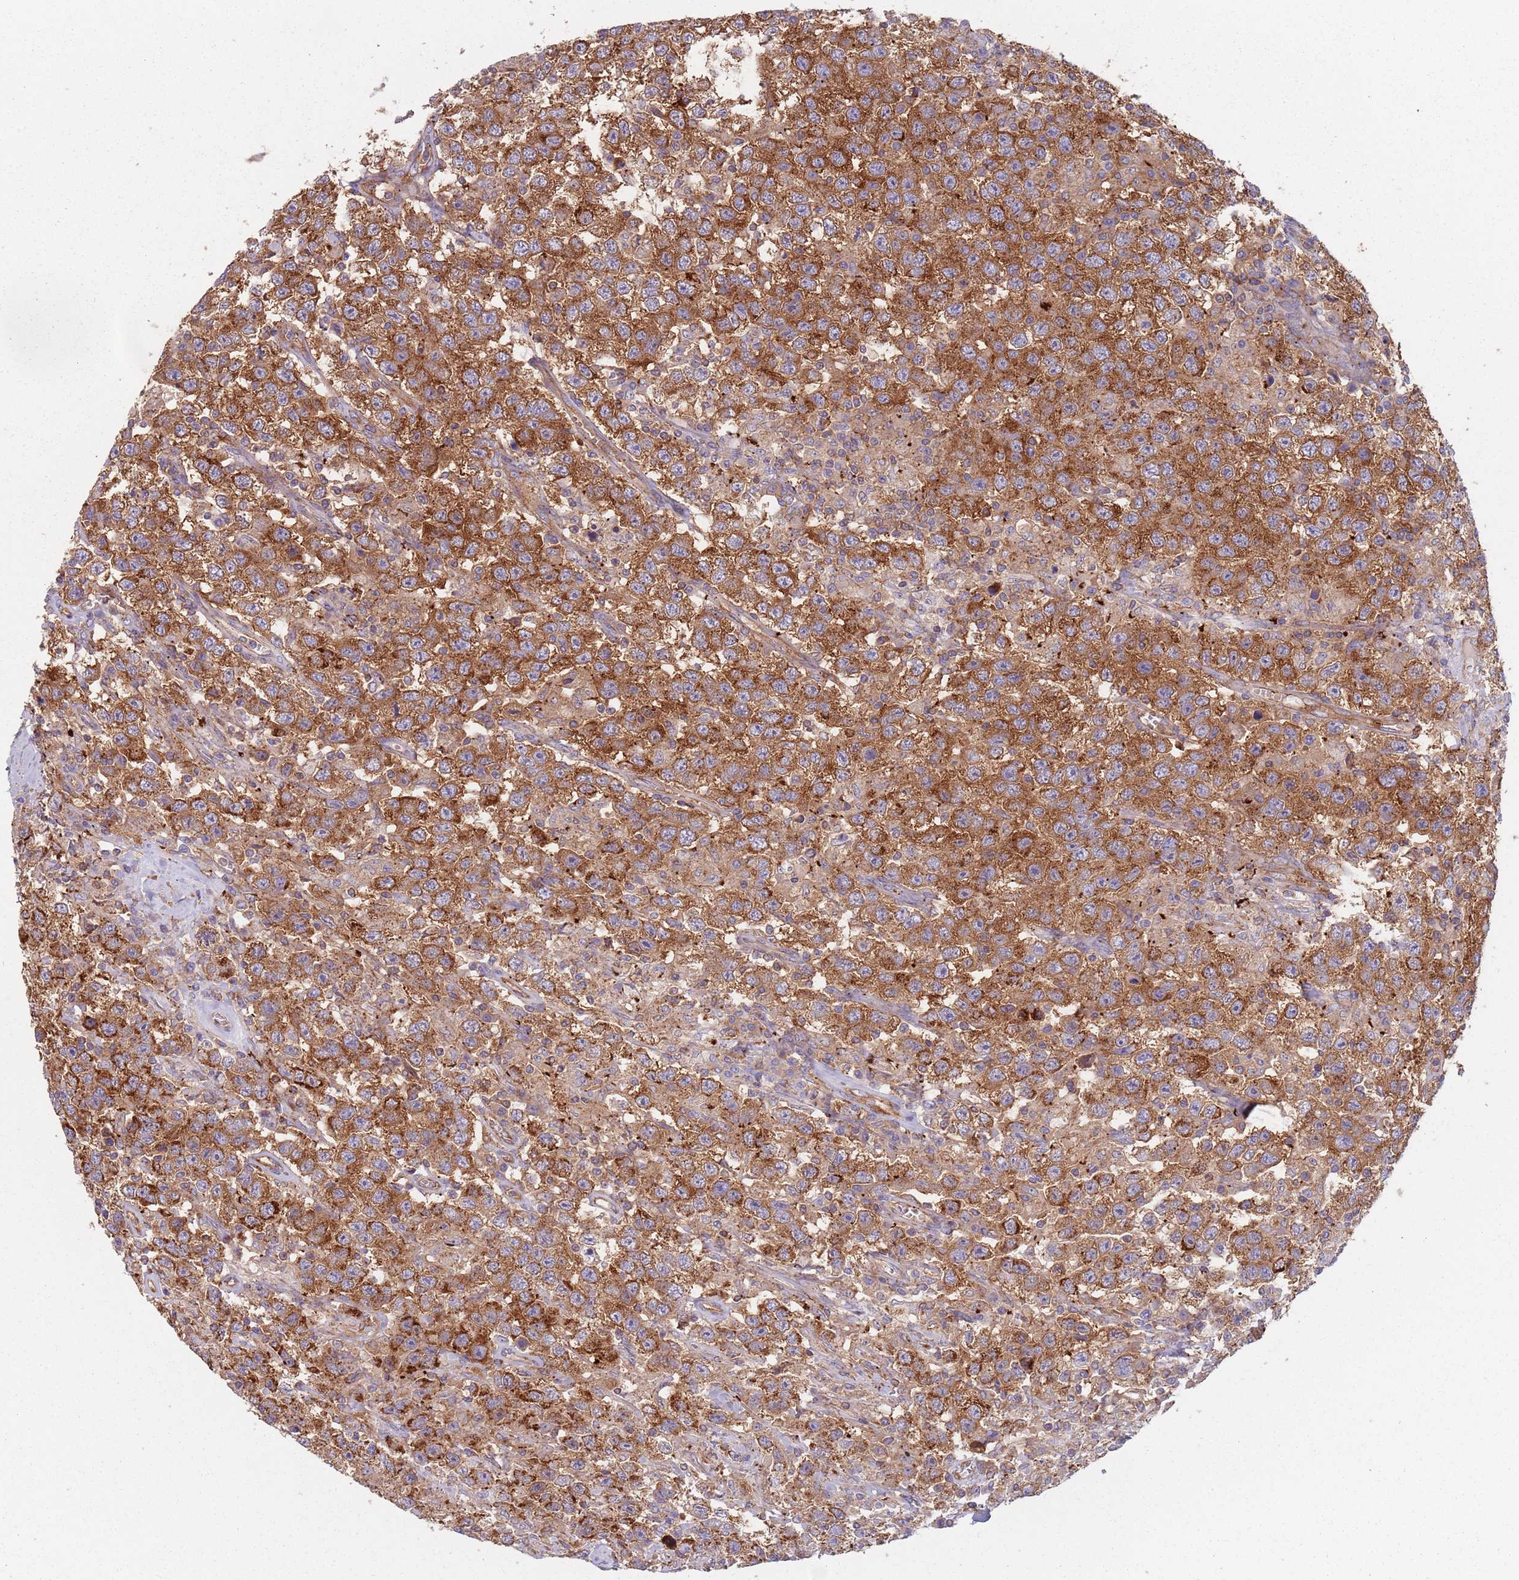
{"staining": {"intensity": "strong", "quantity": ">75%", "location": "cytoplasmic/membranous"}, "tissue": "testis cancer", "cell_type": "Tumor cells", "image_type": "cancer", "snomed": [{"axis": "morphology", "description": "Seminoma, NOS"}, {"axis": "topography", "description": "Testis"}], "caption": "Seminoma (testis) stained for a protein reveals strong cytoplasmic/membranous positivity in tumor cells.", "gene": "TPD52L2", "patient": {"sex": "male", "age": 41}}